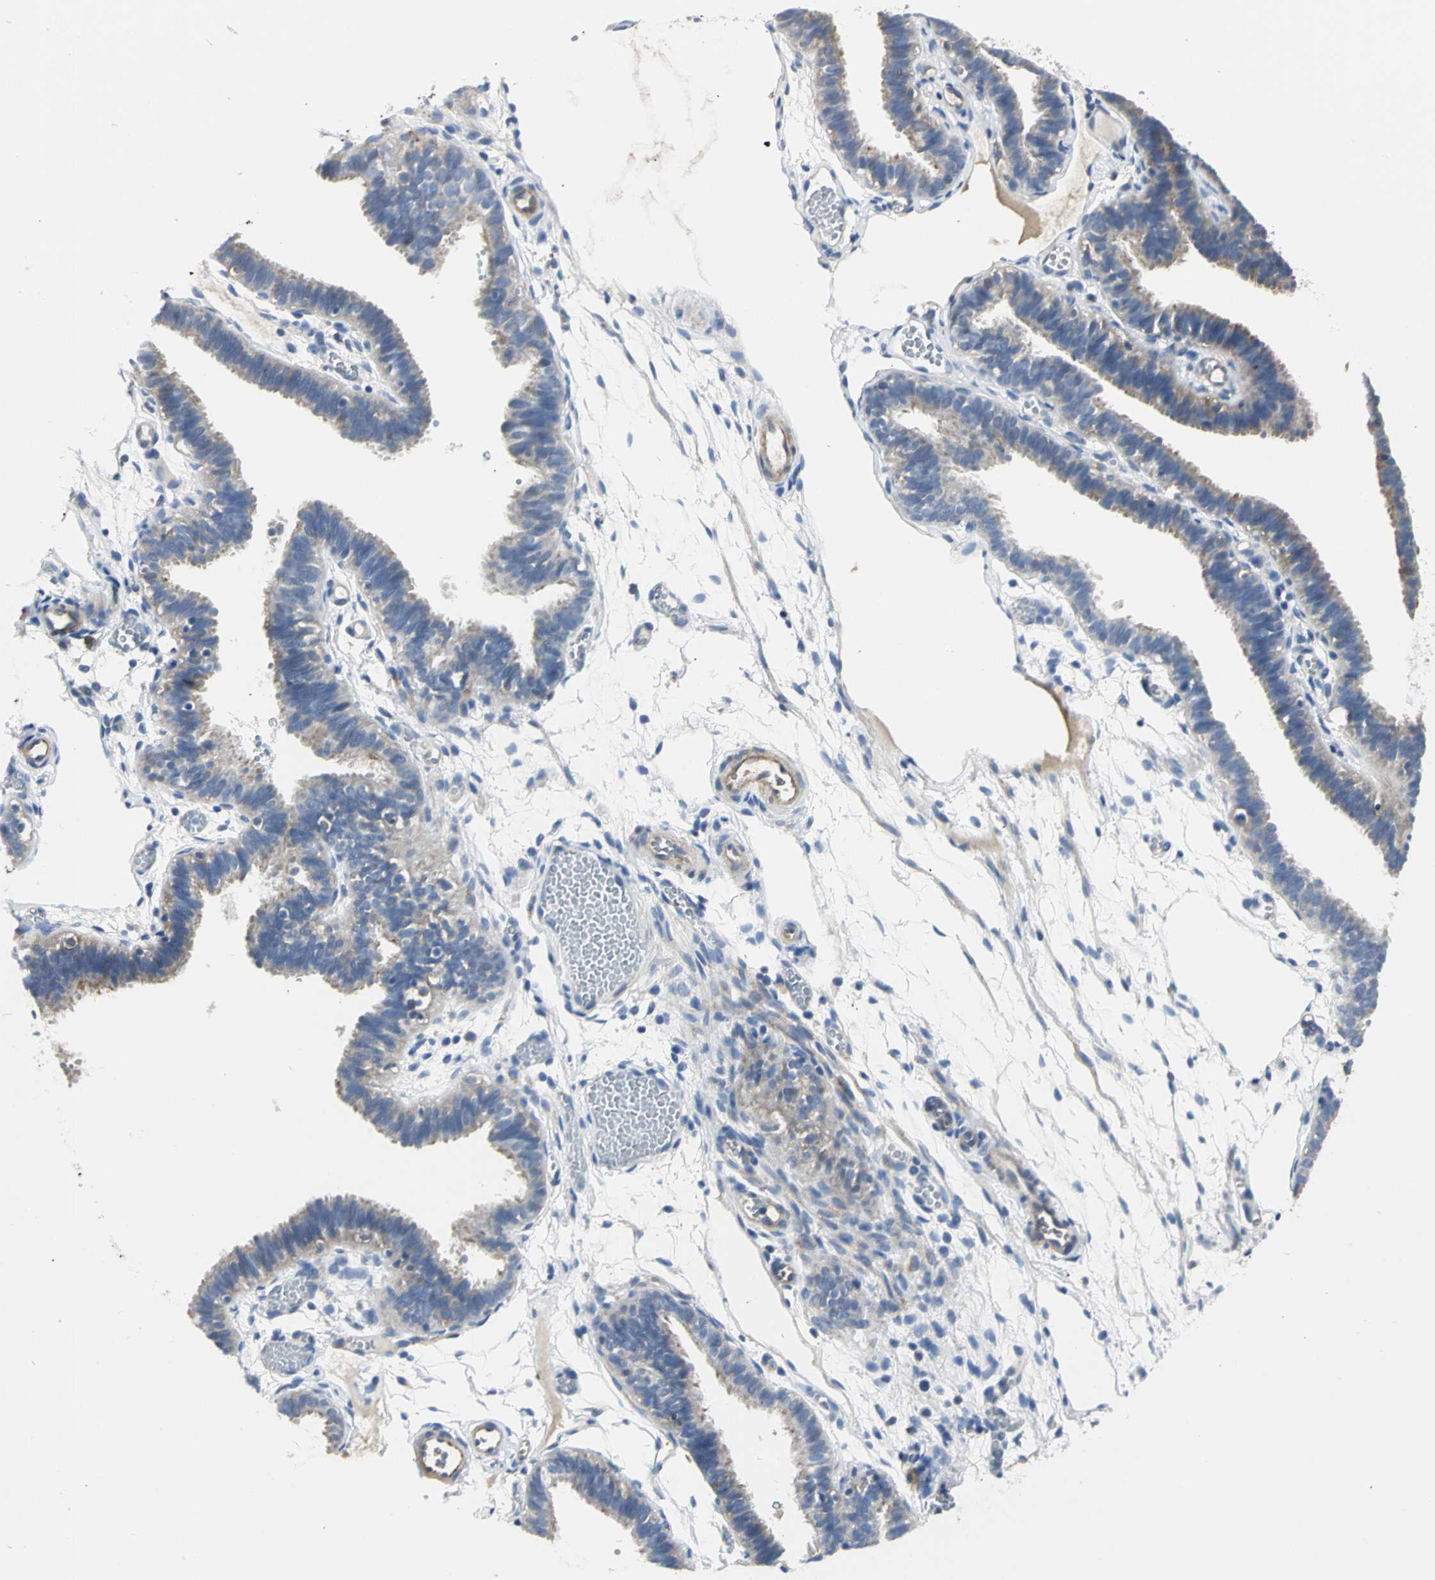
{"staining": {"intensity": "moderate", "quantity": ">75%", "location": "cytoplasmic/membranous"}, "tissue": "fallopian tube", "cell_type": "Glandular cells", "image_type": "normal", "snomed": [{"axis": "morphology", "description": "Normal tissue, NOS"}, {"axis": "topography", "description": "Fallopian tube"}], "caption": "An immunohistochemistry (IHC) histopathology image of benign tissue is shown. Protein staining in brown shows moderate cytoplasmic/membranous positivity in fallopian tube within glandular cells.", "gene": "CHRNB1", "patient": {"sex": "female", "age": 29}}